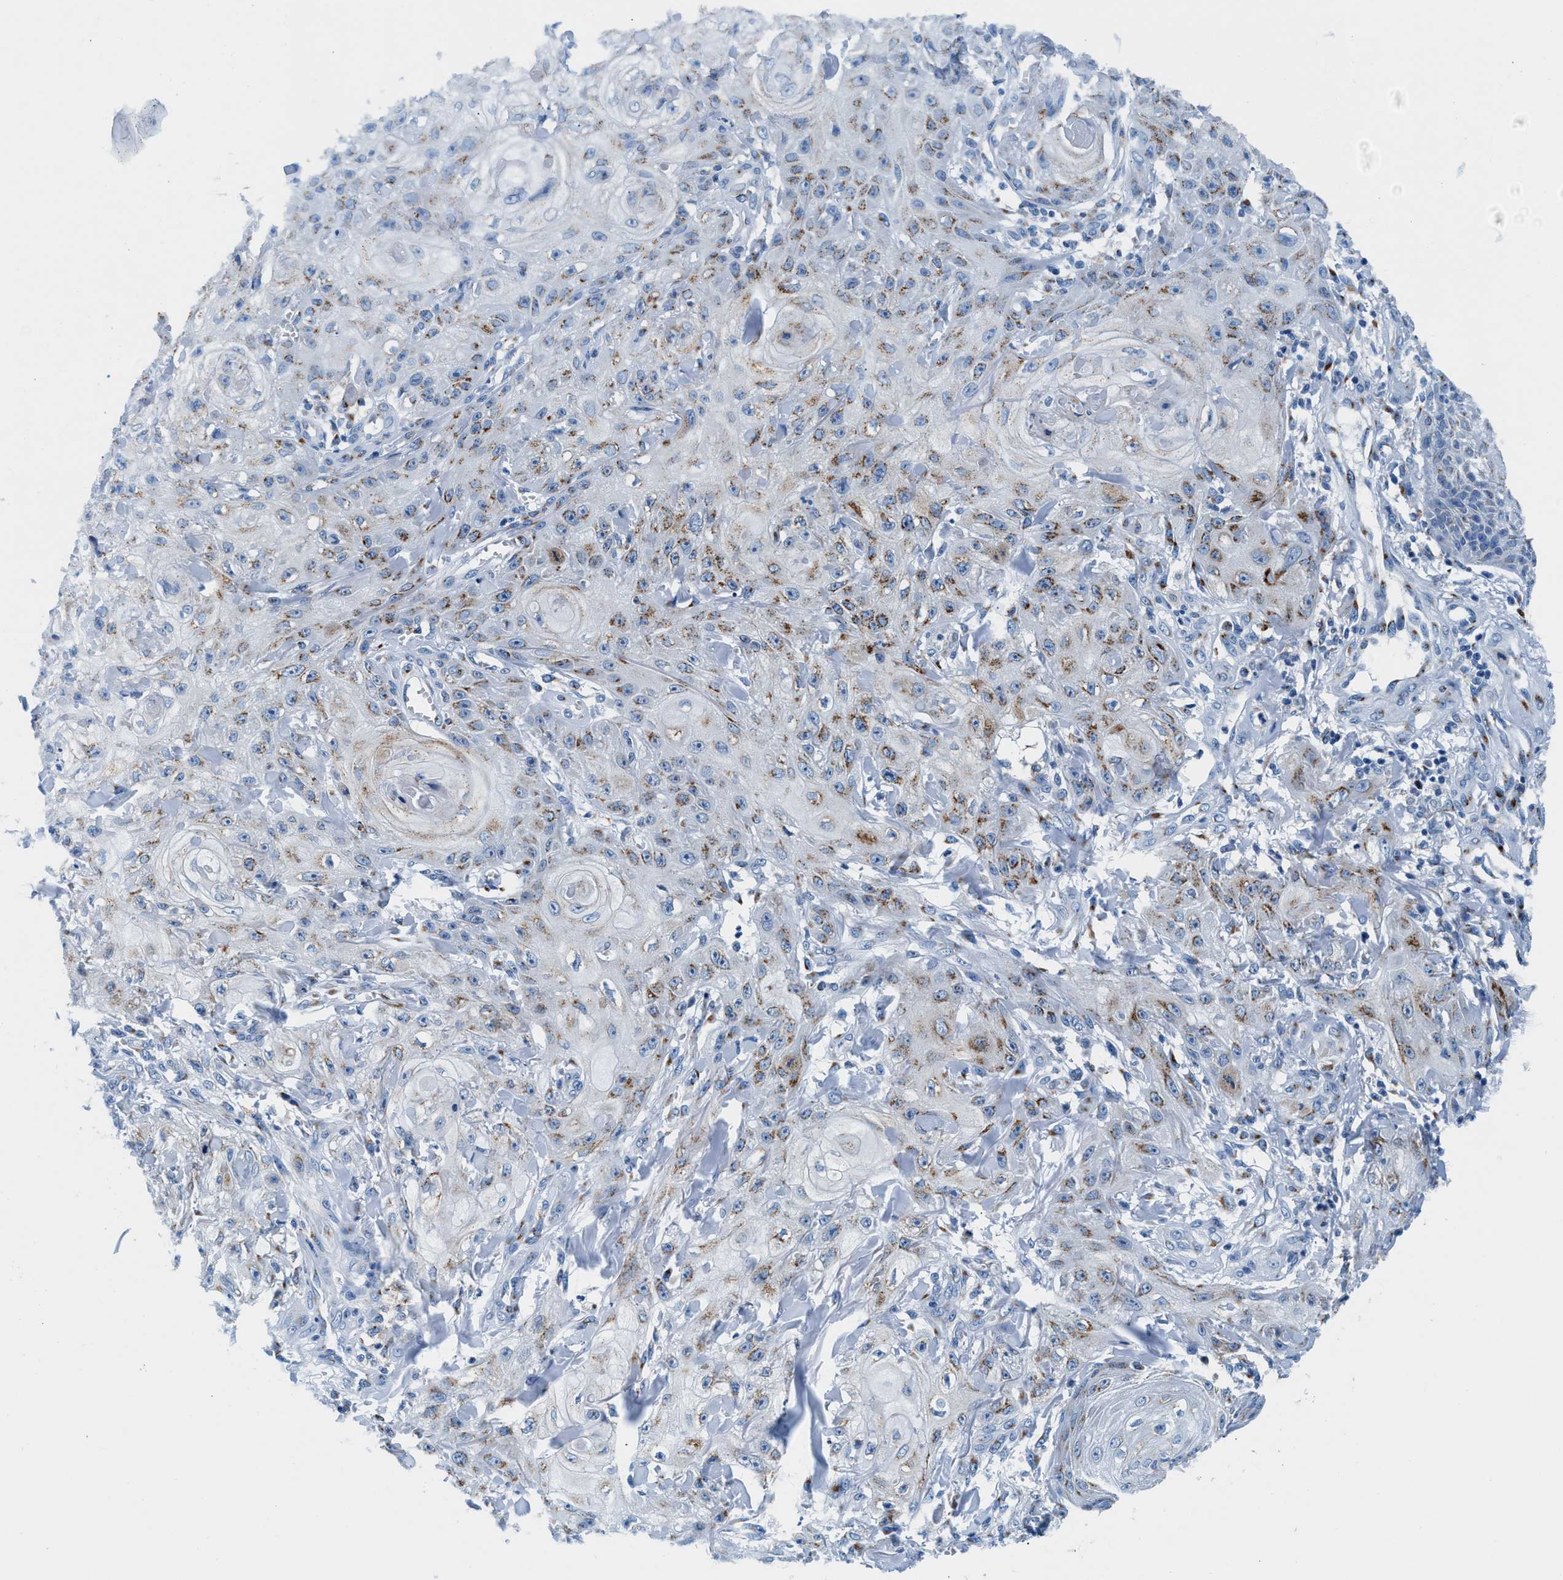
{"staining": {"intensity": "moderate", "quantity": "25%-75%", "location": "cytoplasmic/membranous"}, "tissue": "skin cancer", "cell_type": "Tumor cells", "image_type": "cancer", "snomed": [{"axis": "morphology", "description": "Squamous cell carcinoma, NOS"}, {"axis": "topography", "description": "Skin"}], "caption": "Human skin squamous cell carcinoma stained with a brown dye shows moderate cytoplasmic/membranous positive staining in about 25%-75% of tumor cells.", "gene": "VPS53", "patient": {"sex": "male", "age": 74}}